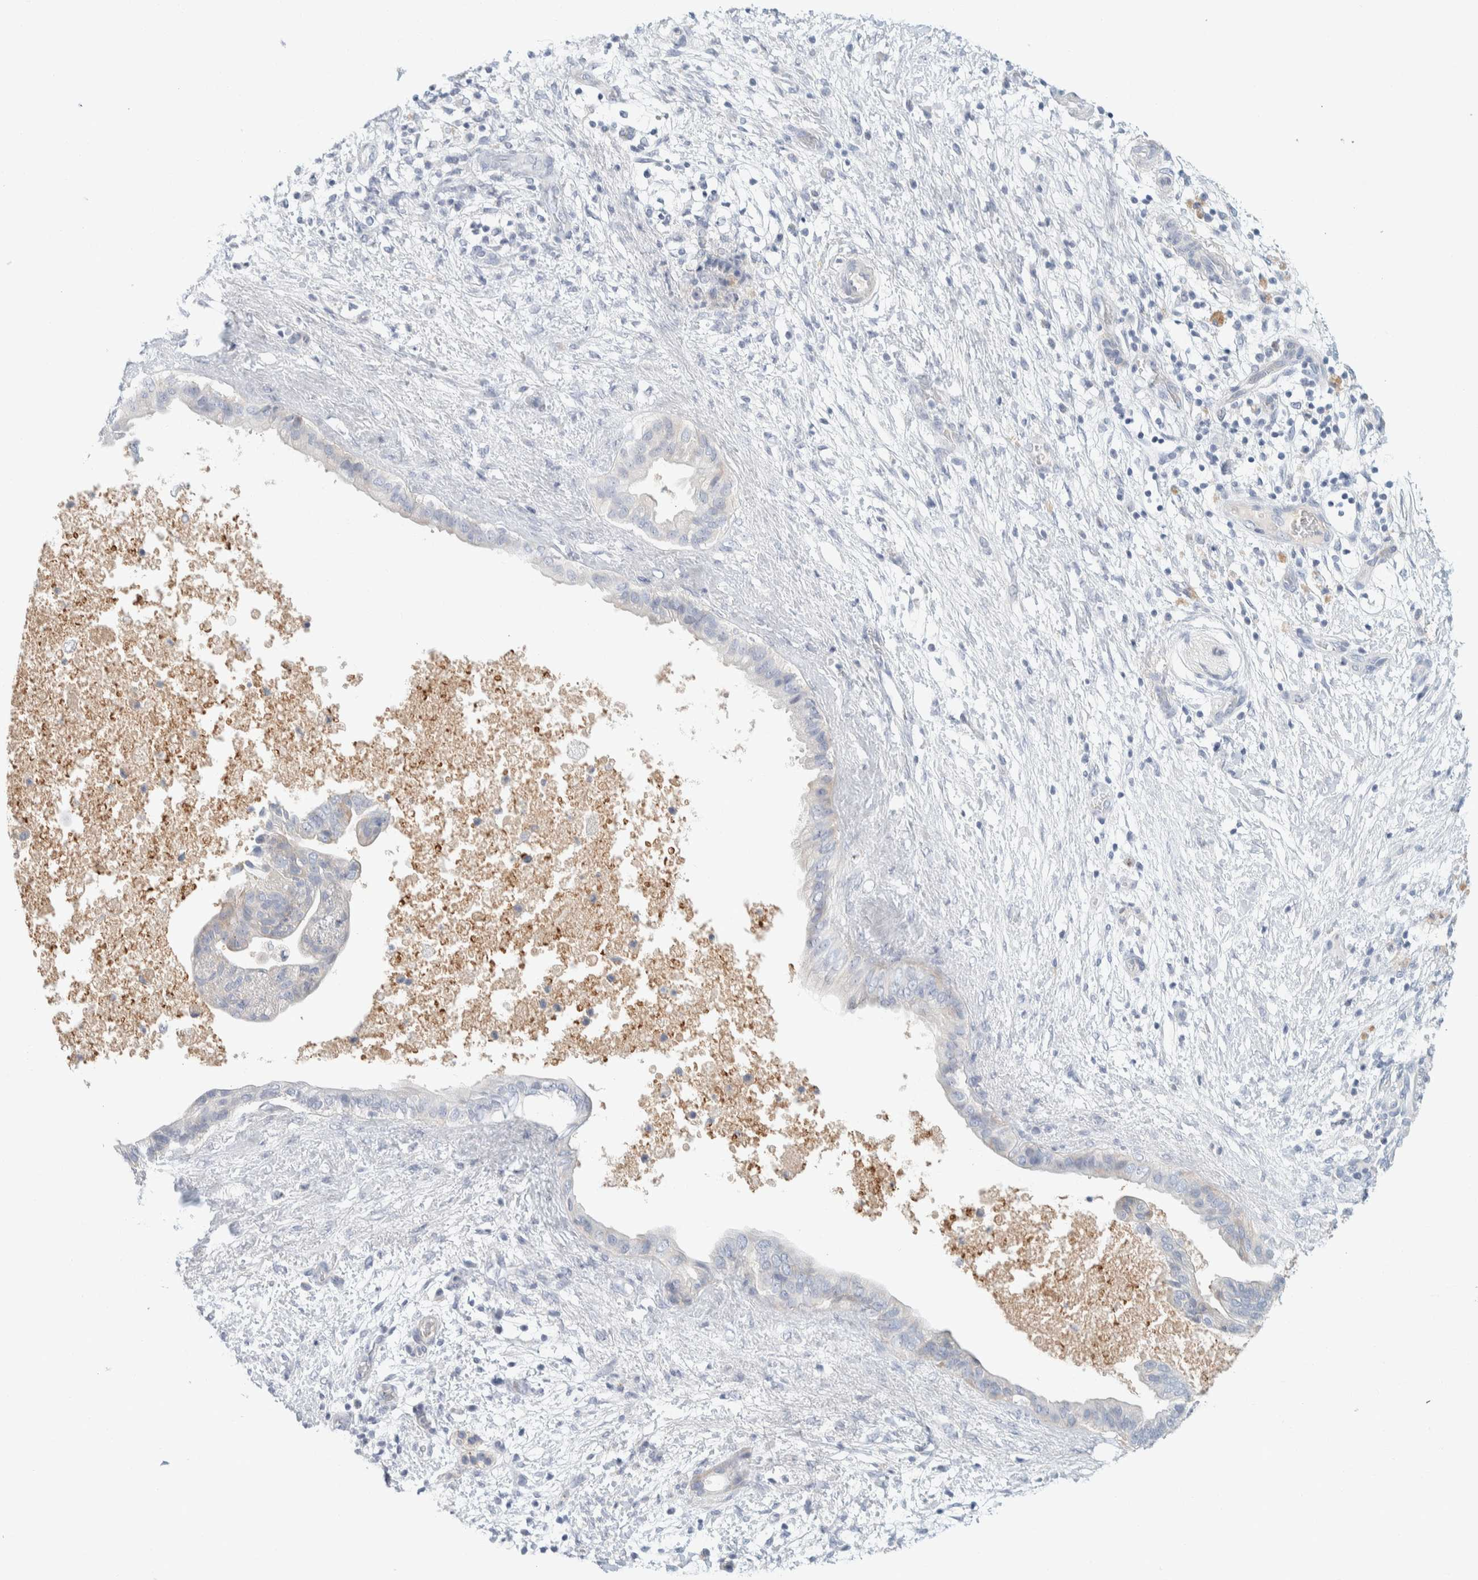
{"staining": {"intensity": "negative", "quantity": "none", "location": "none"}, "tissue": "pancreatic cancer", "cell_type": "Tumor cells", "image_type": "cancer", "snomed": [{"axis": "morphology", "description": "Adenocarcinoma, NOS"}, {"axis": "topography", "description": "Pancreas"}], "caption": "A high-resolution histopathology image shows immunohistochemistry (IHC) staining of pancreatic cancer, which exhibits no significant staining in tumor cells.", "gene": "ALOX12B", "patient": {"sex": "female", "age": 78}}